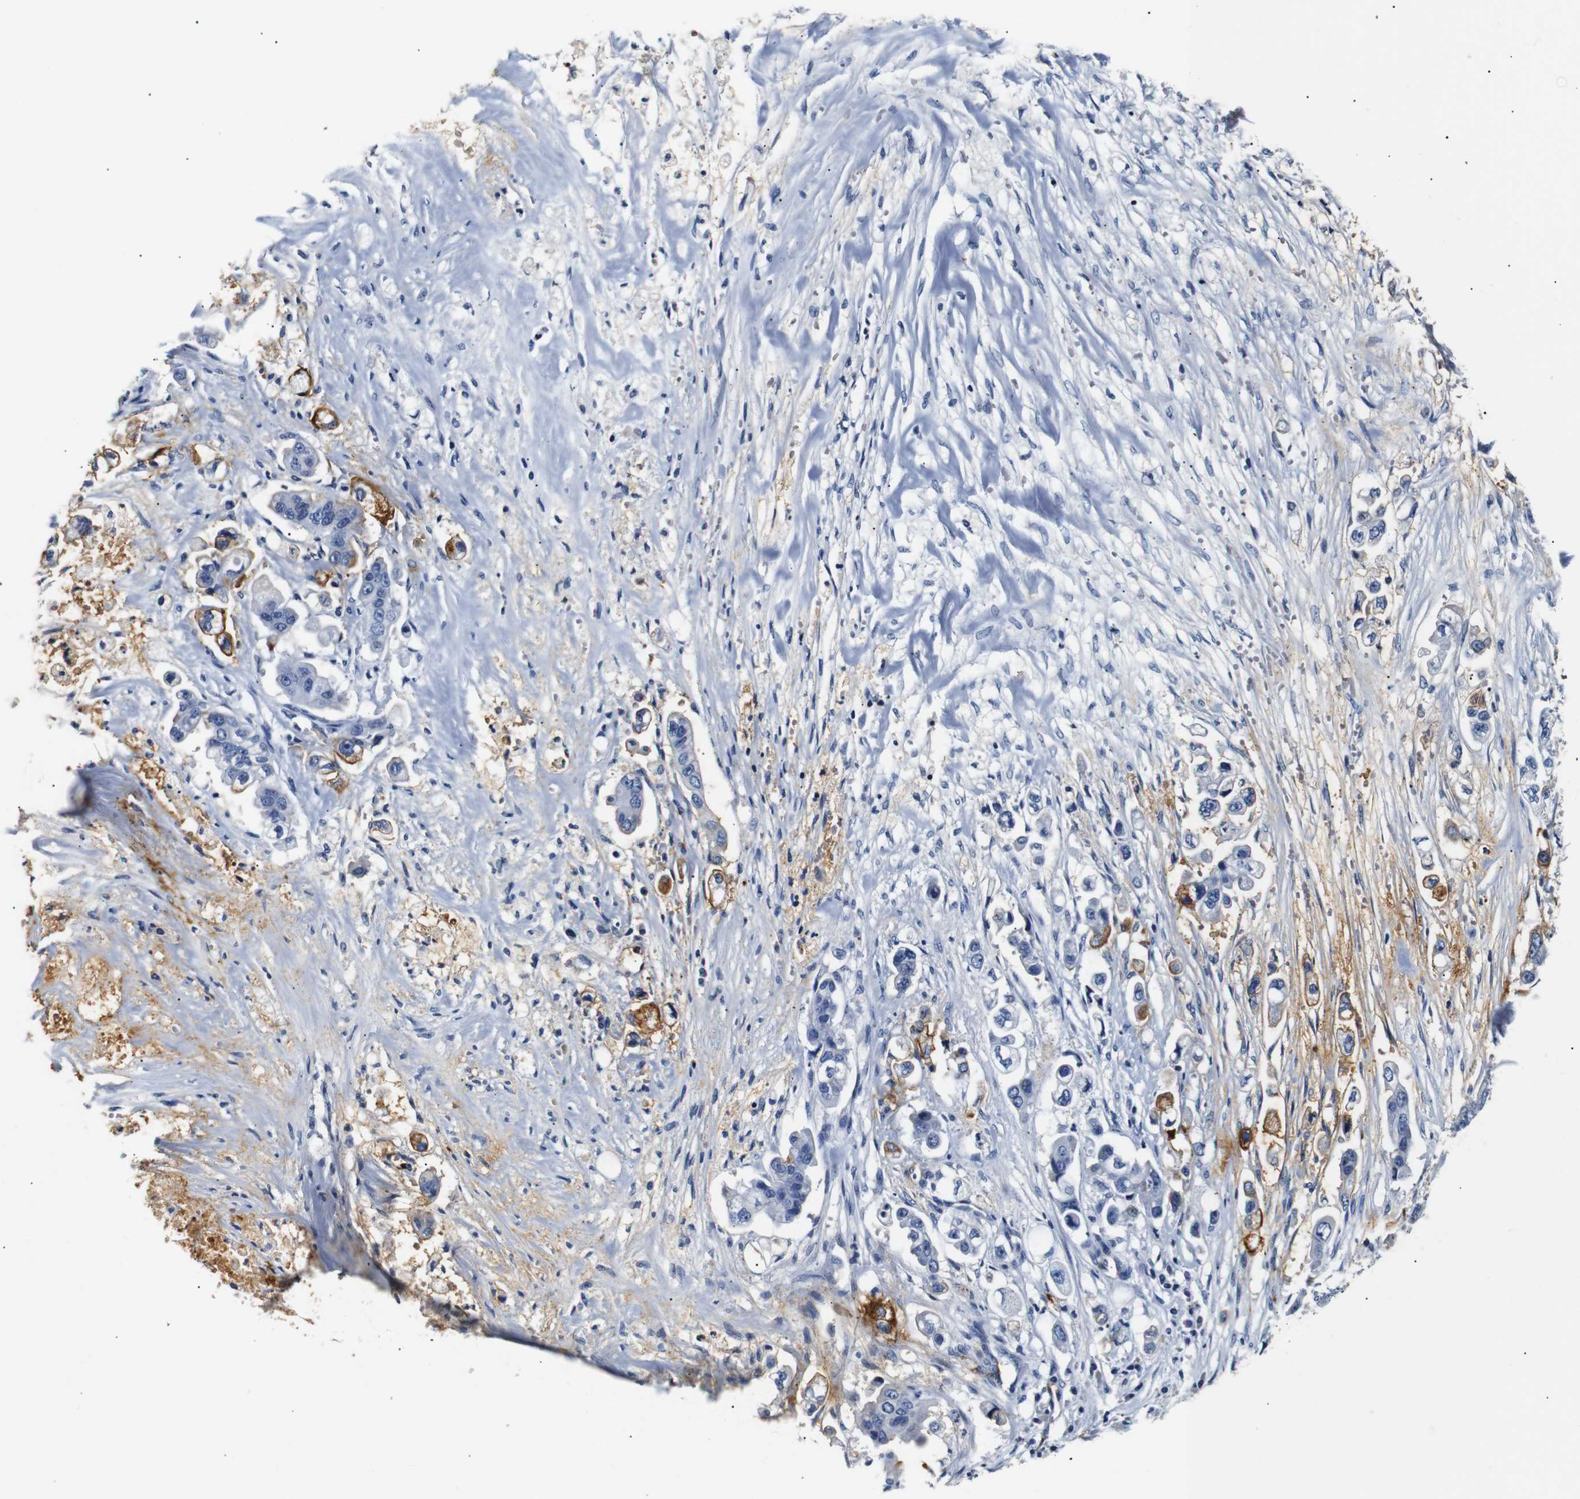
{"staining": {"intensity": "moderate", "quantity": "<25%", "location": "cytoplasmic/membranous"}, "tissue": "stomach cancer", "cell_type": "Tumor cells", "image_type": "cancer", "snomed": [{"axis": "morphology", "description": "Adenocarcinoma, NOS"}, {"axis": "topography", "description": "Stomach"}], "caption": "Immunohistochemistry (IHC) (DAB (3,3'-diaminobenzidine)) staining of stomach cancer displays moderate cytoplasmic/membranous protein staining in about <25% of tumor cells.", "gene": "MUC4", "patient": {"sex": "male", "age": 62}}